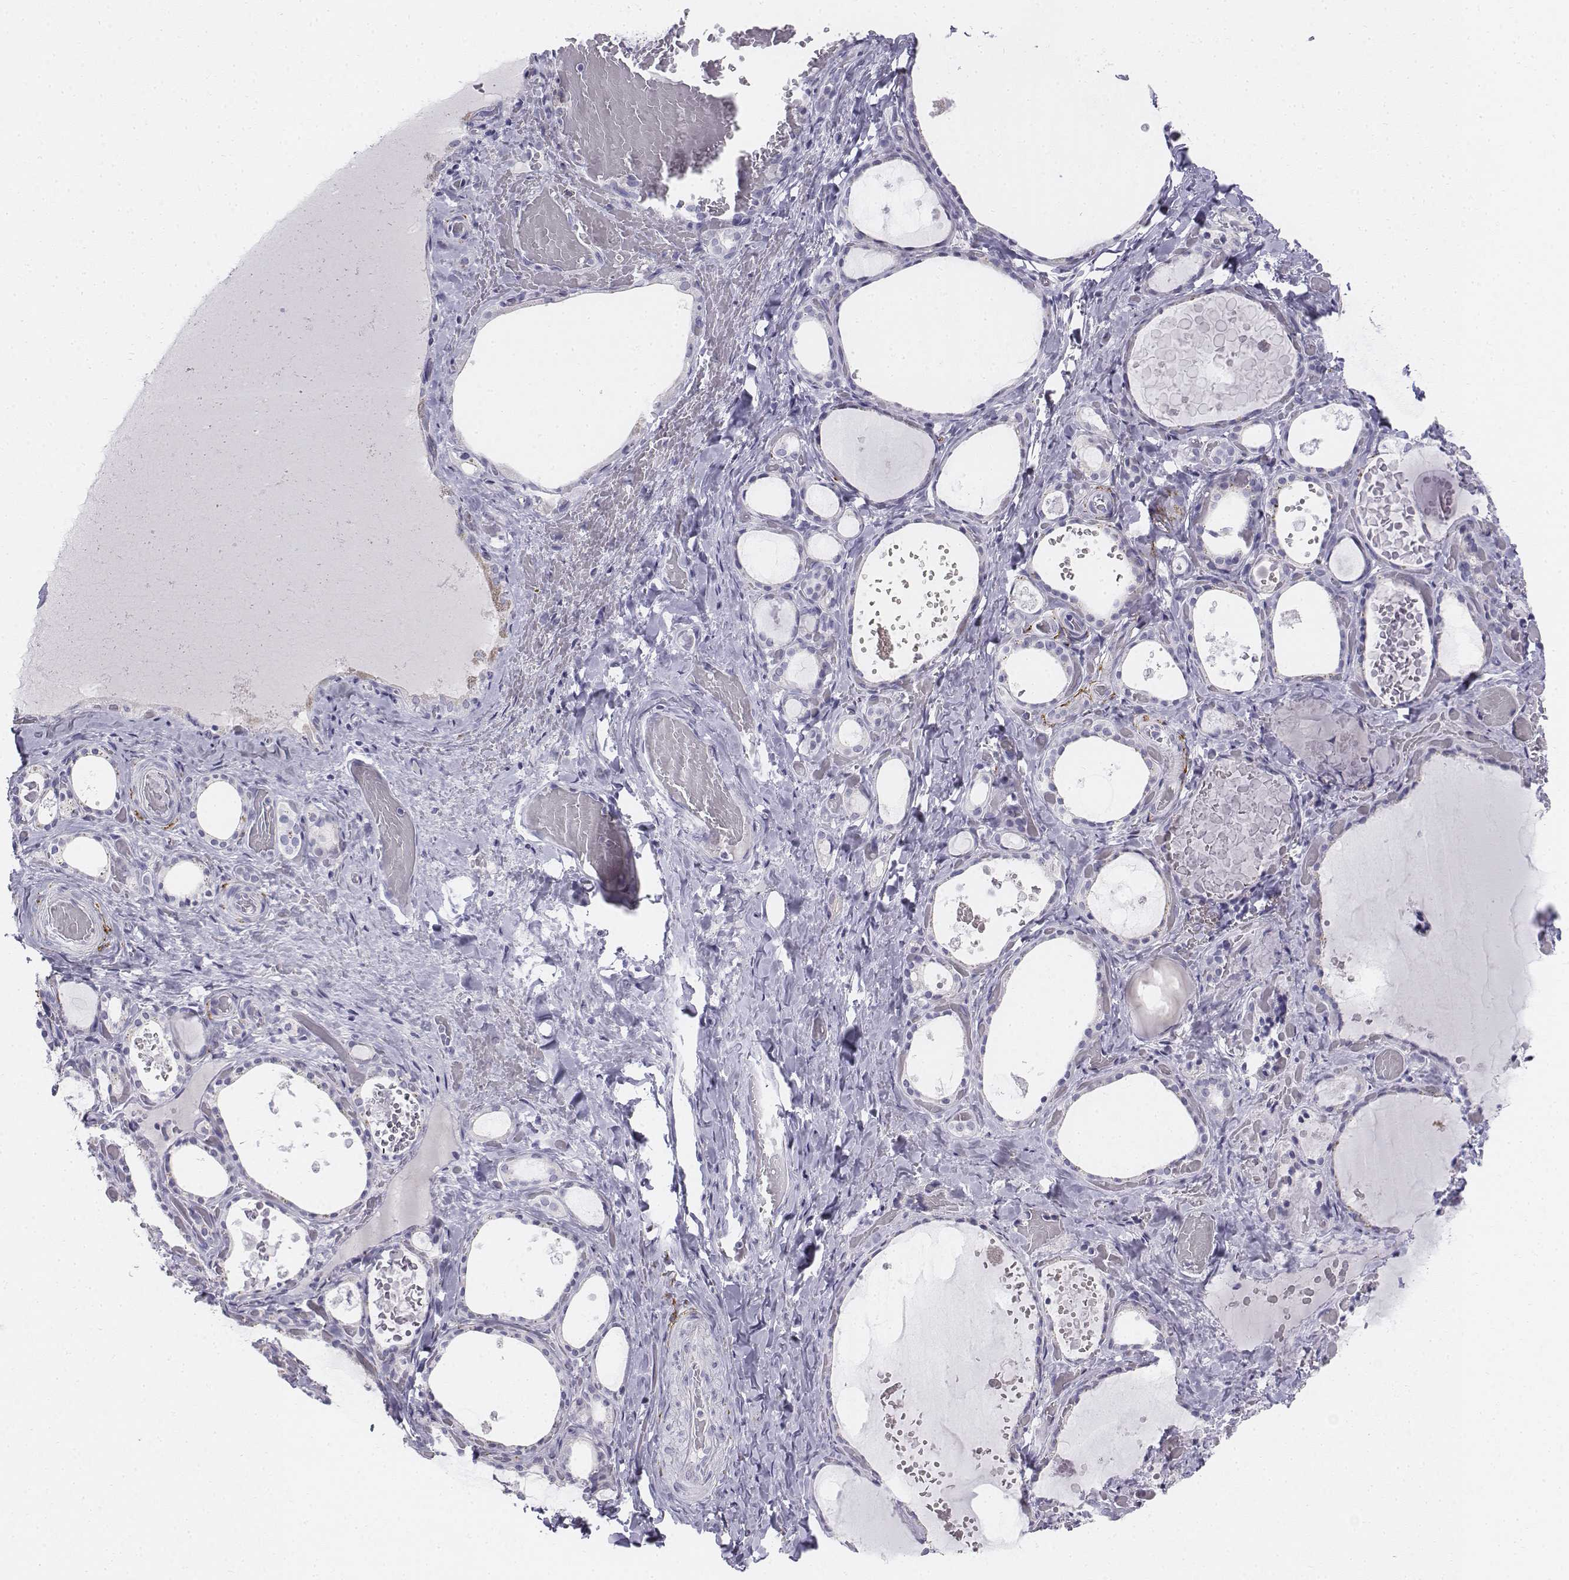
{"staining": {"intensity": "negative", "quantity": "none", "location": "none"}, "tissue": "thyroid gland", "cell_type": "Glandular cells", "image_type": "normal", "snomed": [{"axis": "morphology", "description": "Normal tissue, NOS"}, {"axis": "topography", "description": "Thyroid gland"}], "caption": "The micrograph exhibits no significant staining in glandular cells of thyroid gland. (DAB (3,3'-diaminobenzidine) immunohistochemistry (IHC), high magnification).", "gene": "TH", "patient": {"sex": "female", "age": 56}}